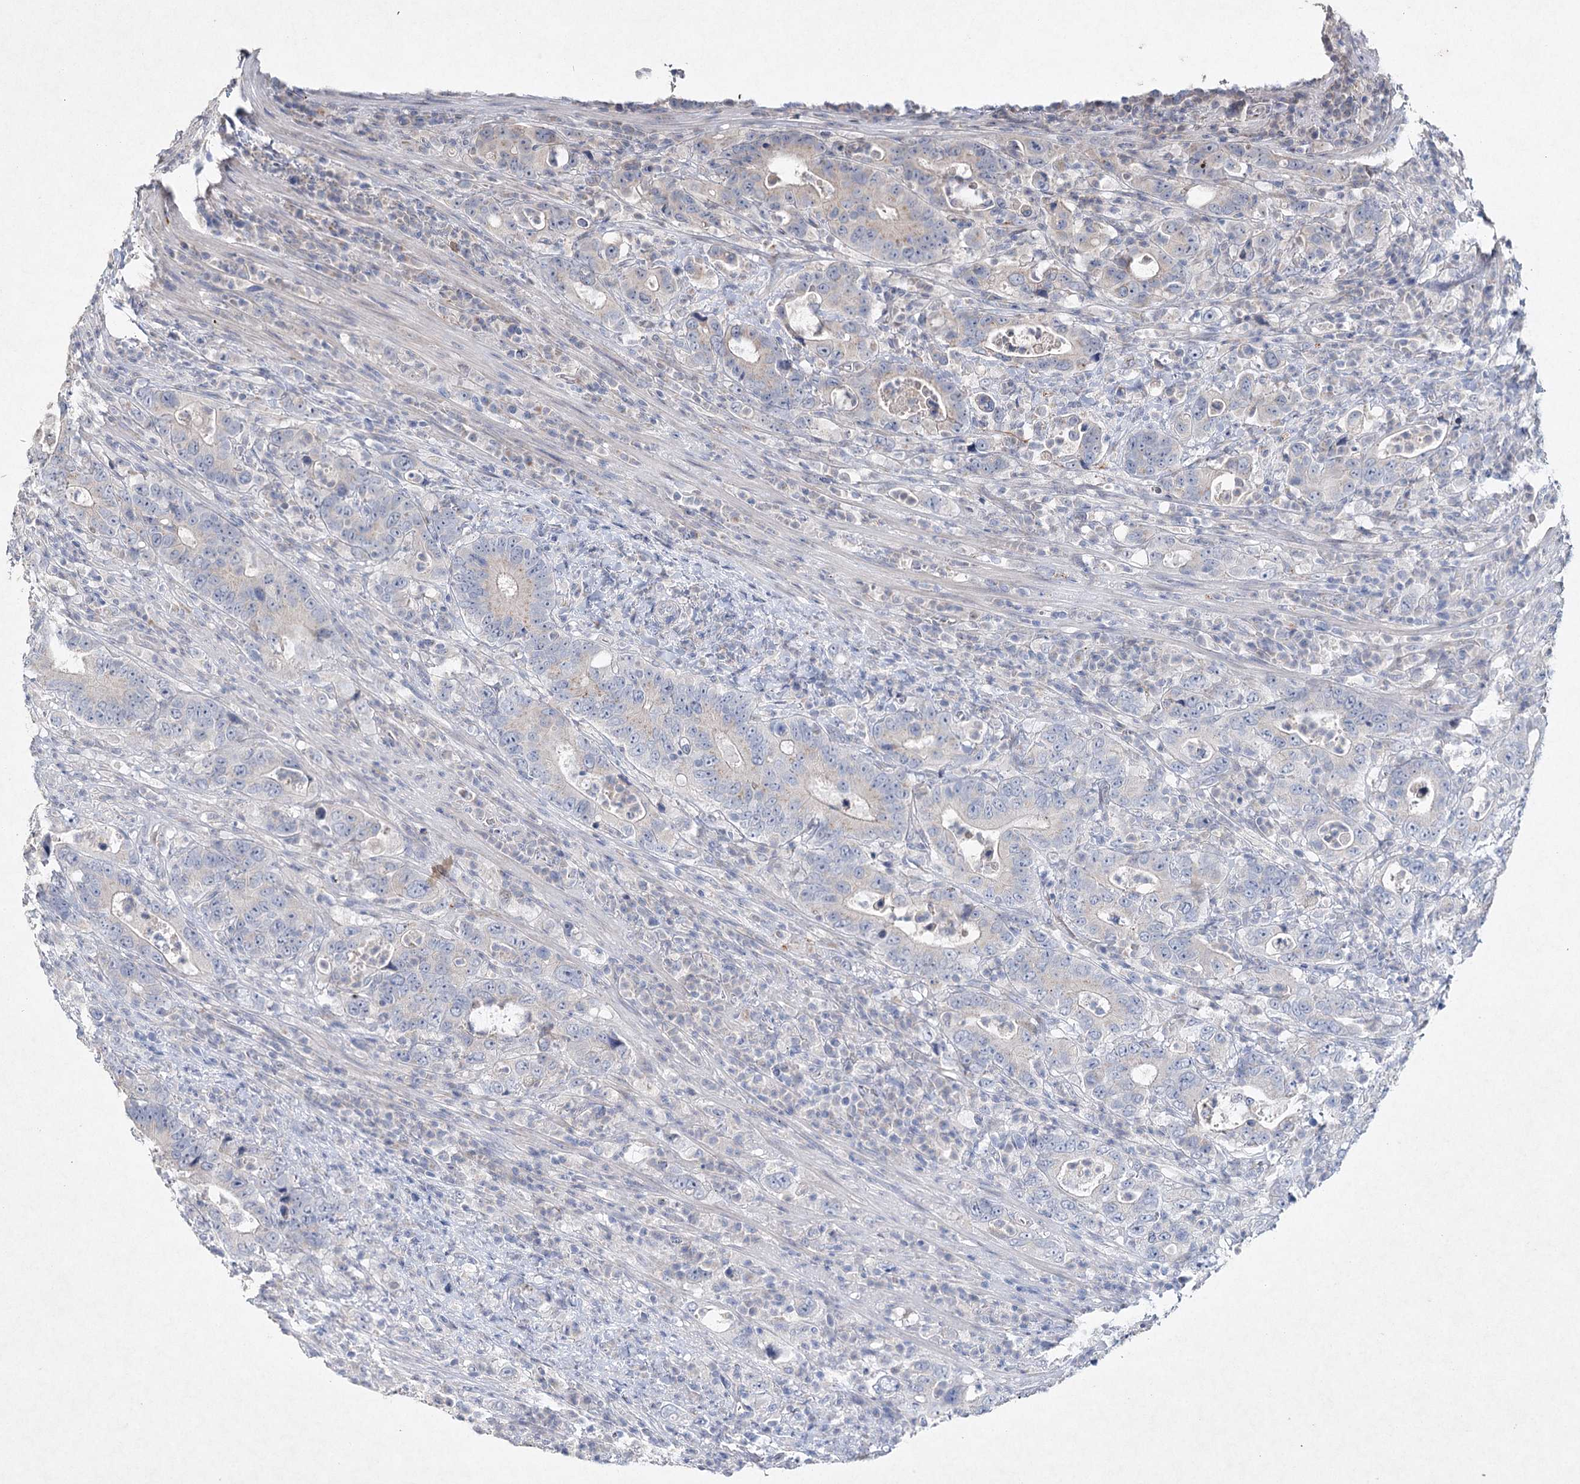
{"staining": {"intensity": "negative", "quantity": "none", "location": "none"}, "tissue": "colorectal cancer", "cell_type": "Tumor cells", "image_type": "cancer", "snomed": [{"axis": "morphology", "description": "Adenocarcinoma, NOS"}, {"axis": "topography", "description": "Colon"}], "caption": "Human colorectal adenocarcinoma stained for a protein using immunohistochemistry (IHC) reveals no positivity in tumor cells.", "gene": "RFX6", "patient": {"sex": "female", "age": 75}}